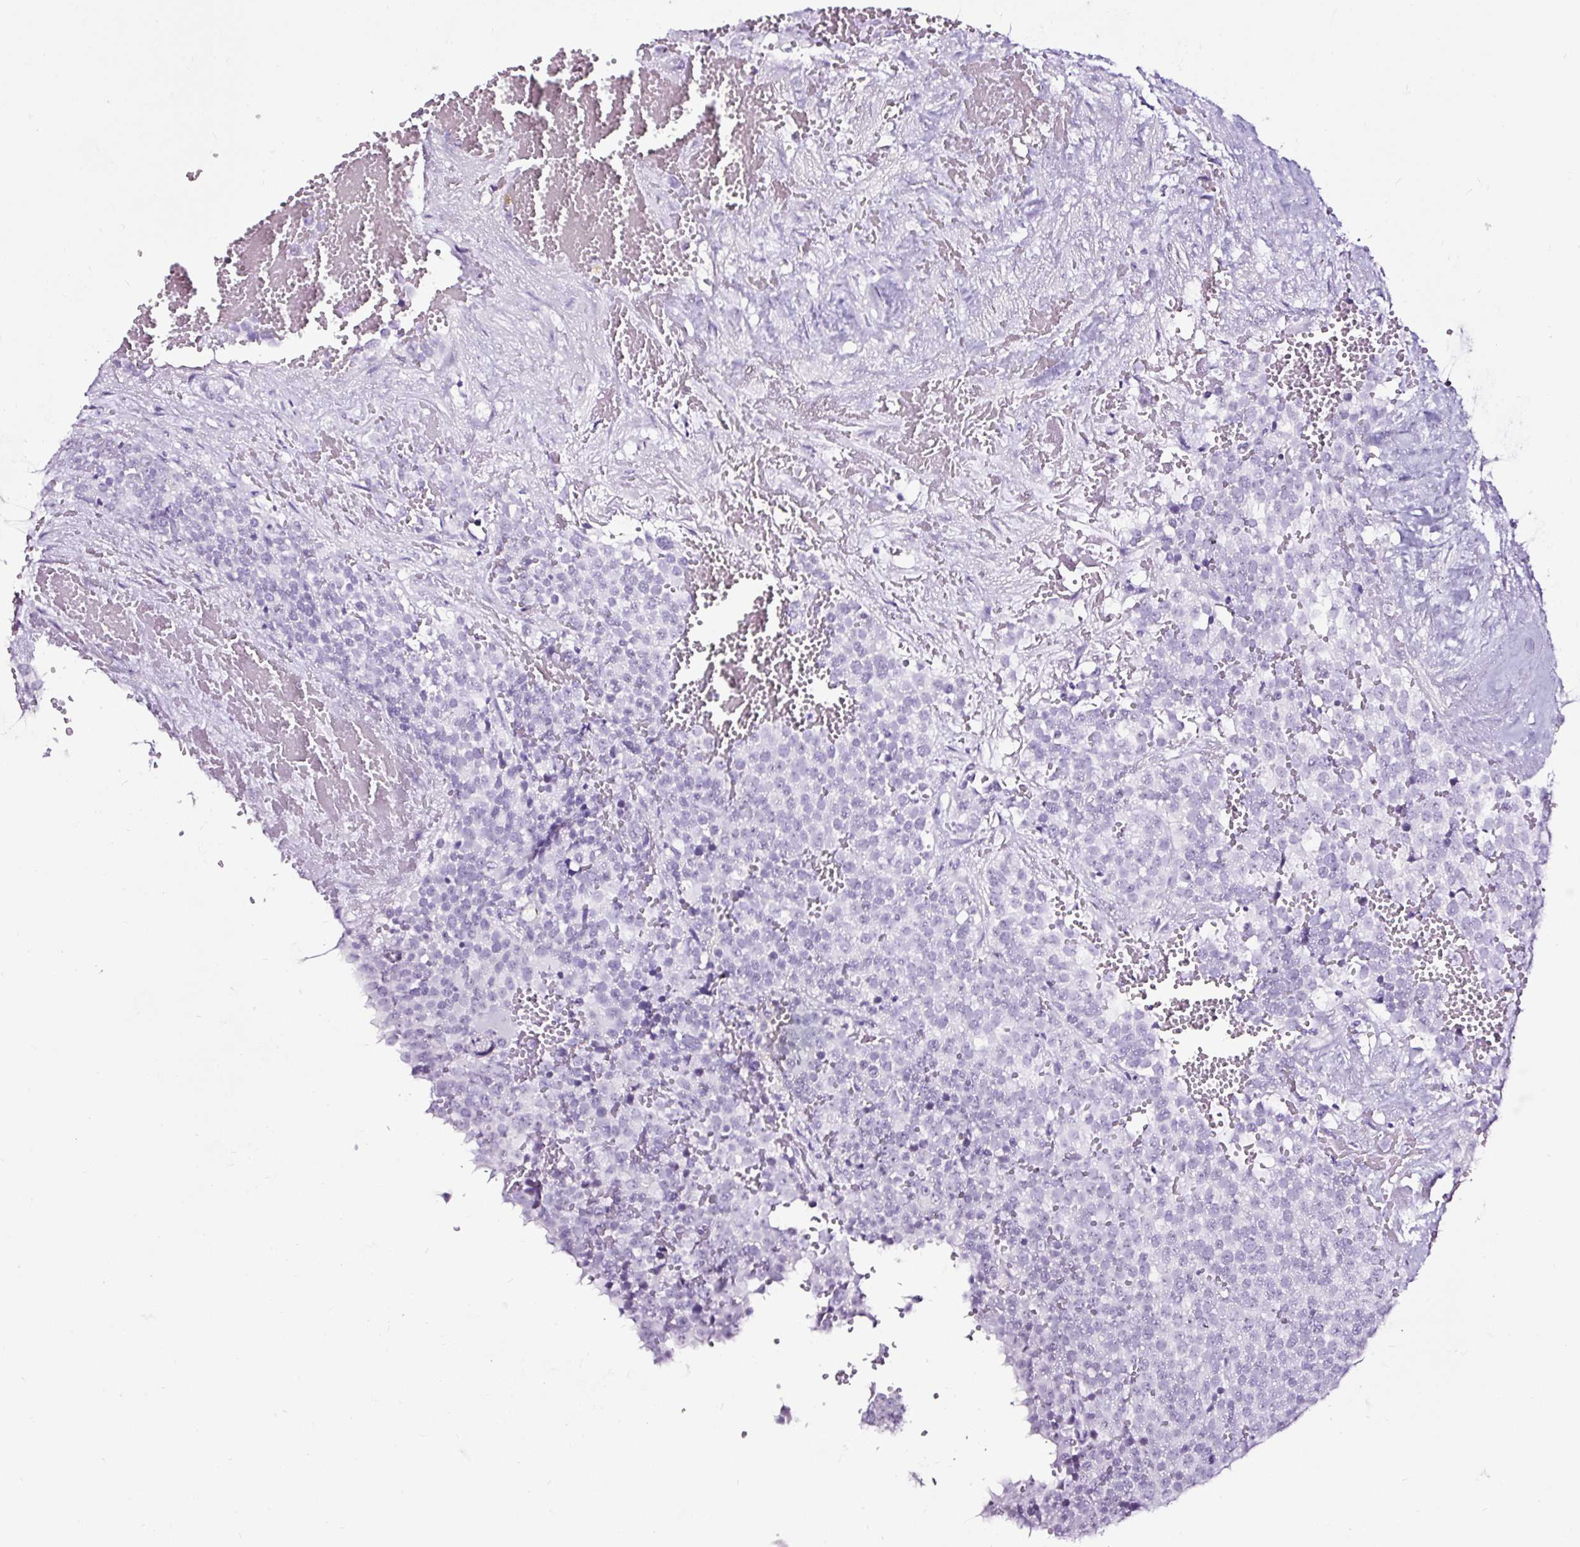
{"staining": {"intensity": "negative", "quantity": "none", "location": "none"}, "tissue": "testis cancer", "cell_type": "Tumor cells", "image_type": "cancer", "snomed": [{"axis": "morphology", "description": "Seminoma, NOS"}, {"axis": "topography", "description": "Testis"}], "caption": "High power microscopy histopathology image of an immunohistochemistry (IHC) image of testis cancer, revealing no significant expression in tumor cells. (Immunohistochemistry, brightfield microscopy, high magnification).", "gene": "NPHS2", "patient": {"sex": "male", "age": 71}}